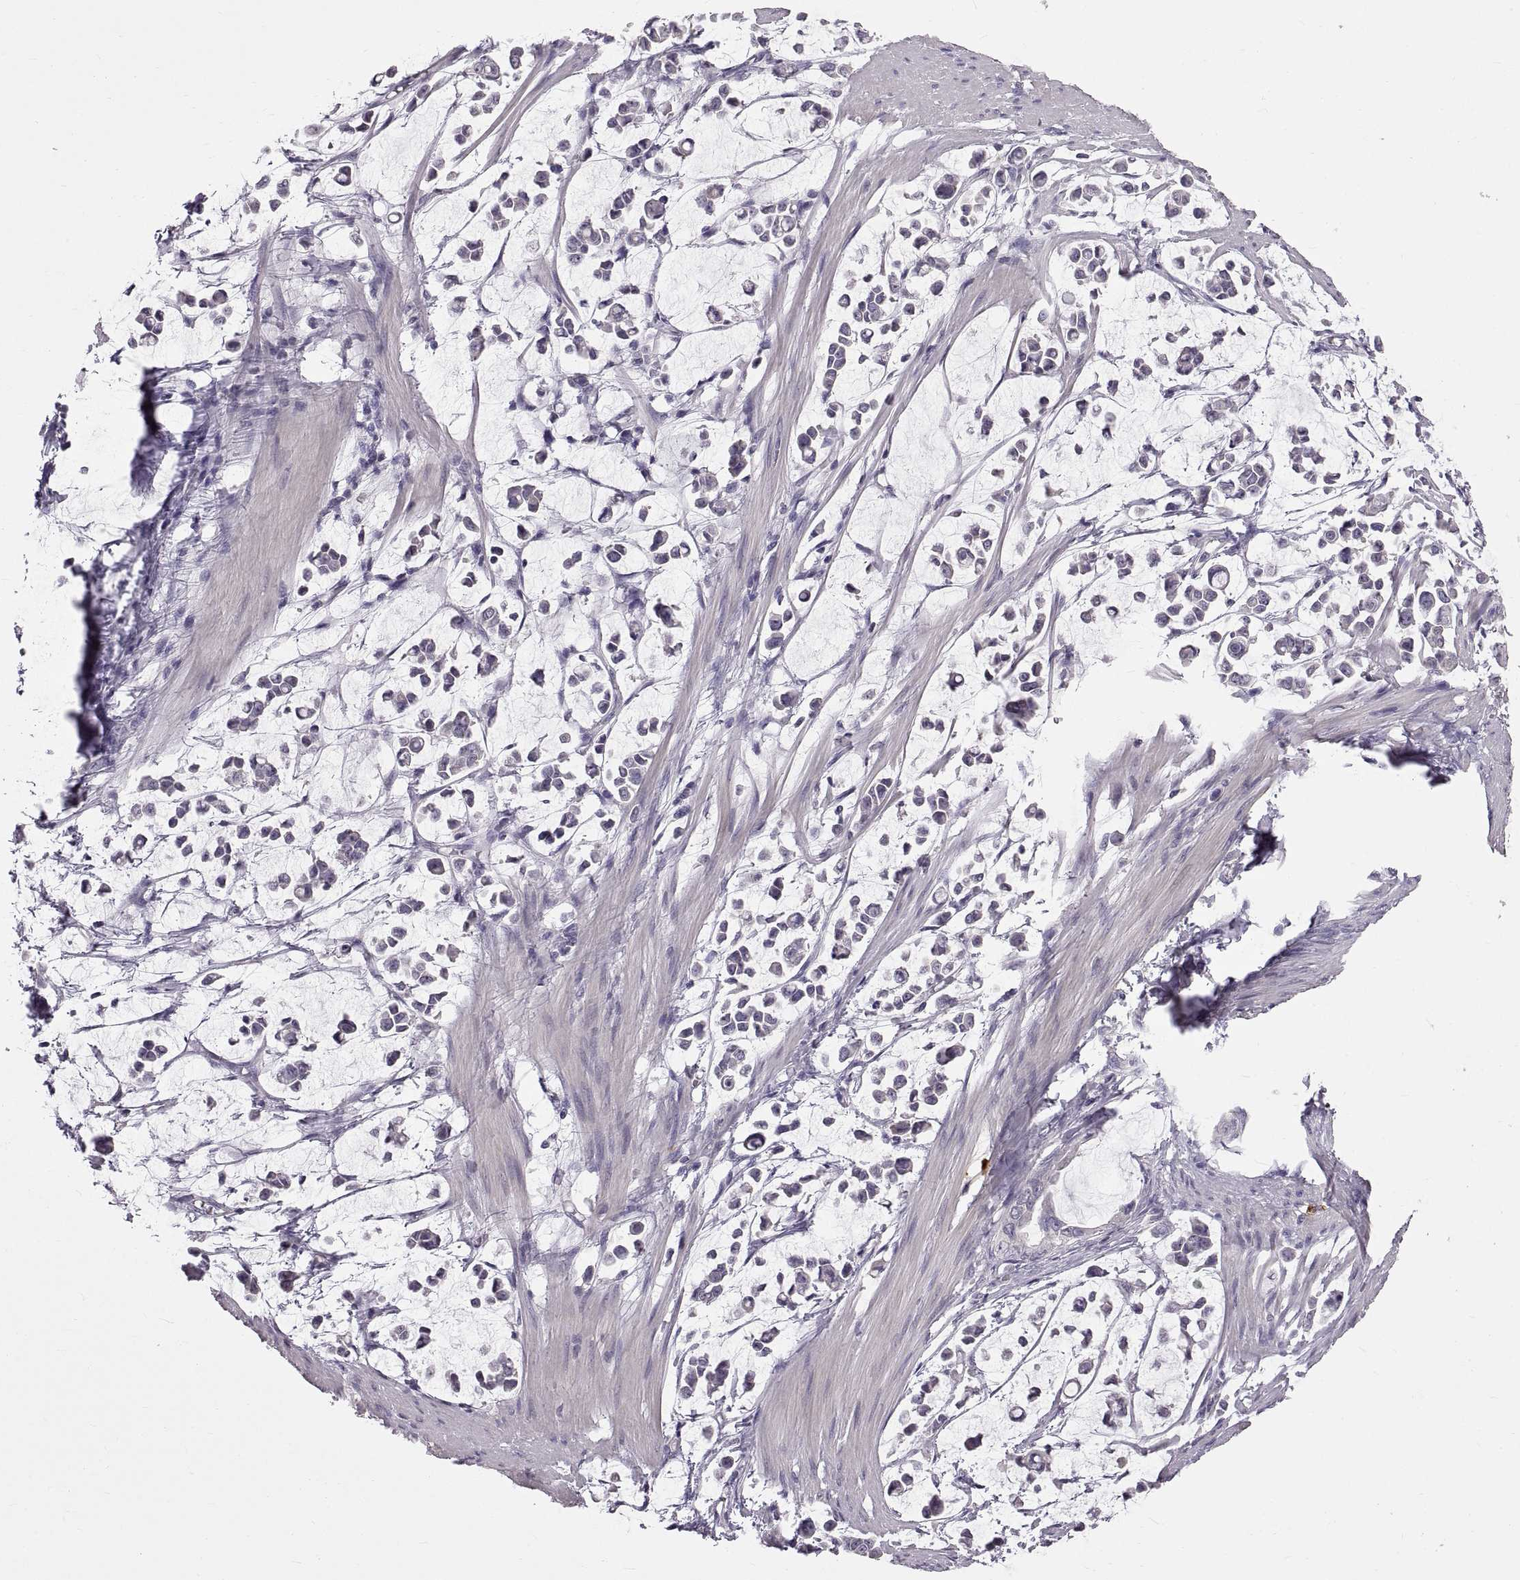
{"staining": {"intensity": "negative", "quantity": "none", "location": "none"}, "tissue": "stomach cancer", "cell_type": "Tumor cells", "image_type": "cancer", "snomed": [{"axis": "morphology", "description": "Adenocarcinoma, NOS"}, {"axis": "topography", "description": "Stomach"}], "caption": "Tumor cells are negative for brown protein staining in stomach cancer.", "gene": "WFDC8", "patient": {"sex": "male", "age": 82}}